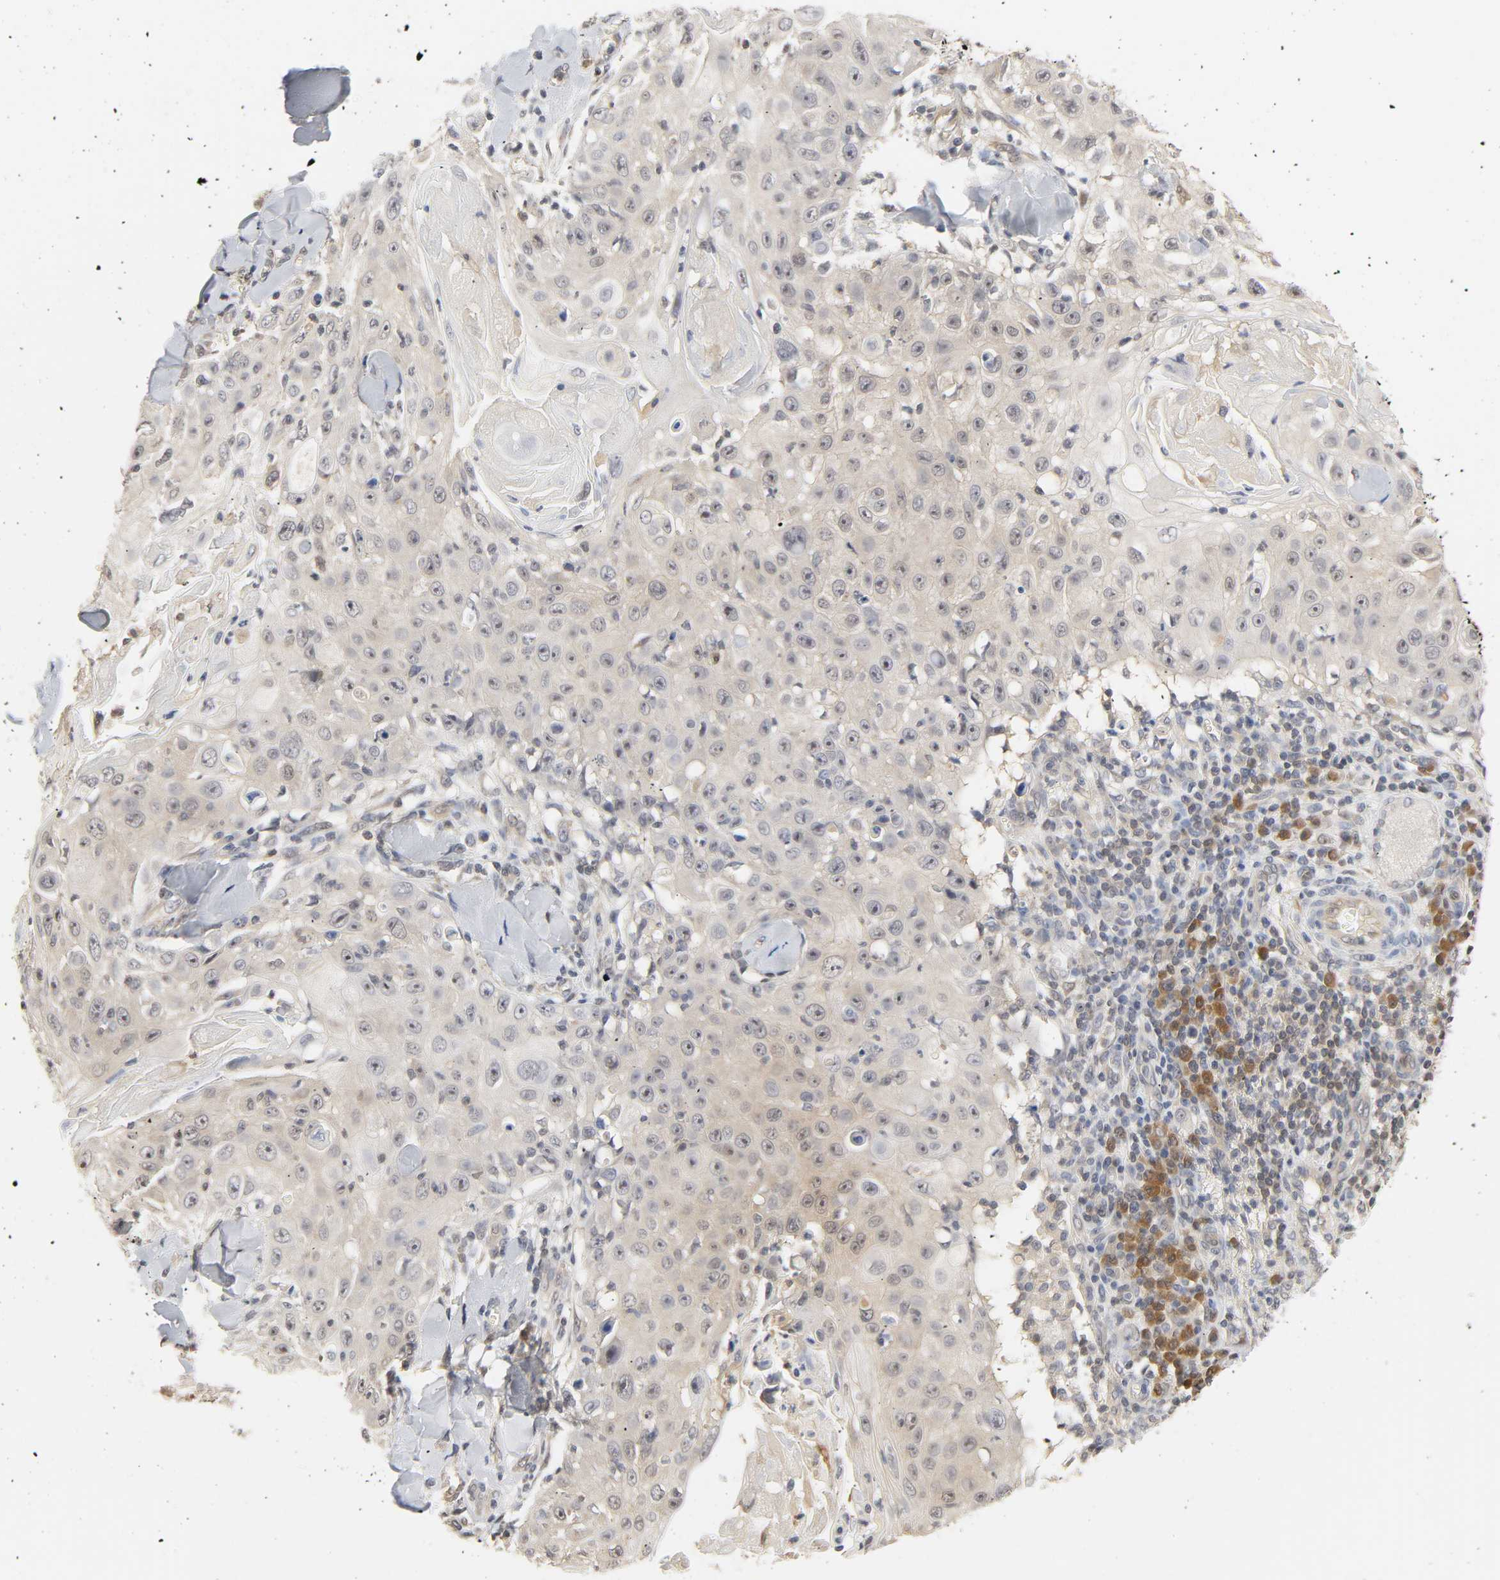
{"staining": {"intensity": "negative", "quantity": "none", "location": "none"}, "tissue": "skin cancer", "cell_type": "Tumor cells", "image_type": "cancer", "snomed": [{"axis": "morphology", "description": "Squamous cell carcinoma, NOS"}, {"axis": "topography", "description": "Skin"}], "caption": "Tumor cells are negative for protein expression in human squamous cell carcinoma (skin).", "gene": "MIF", "patient": {"sex": "male", "age": 86}}